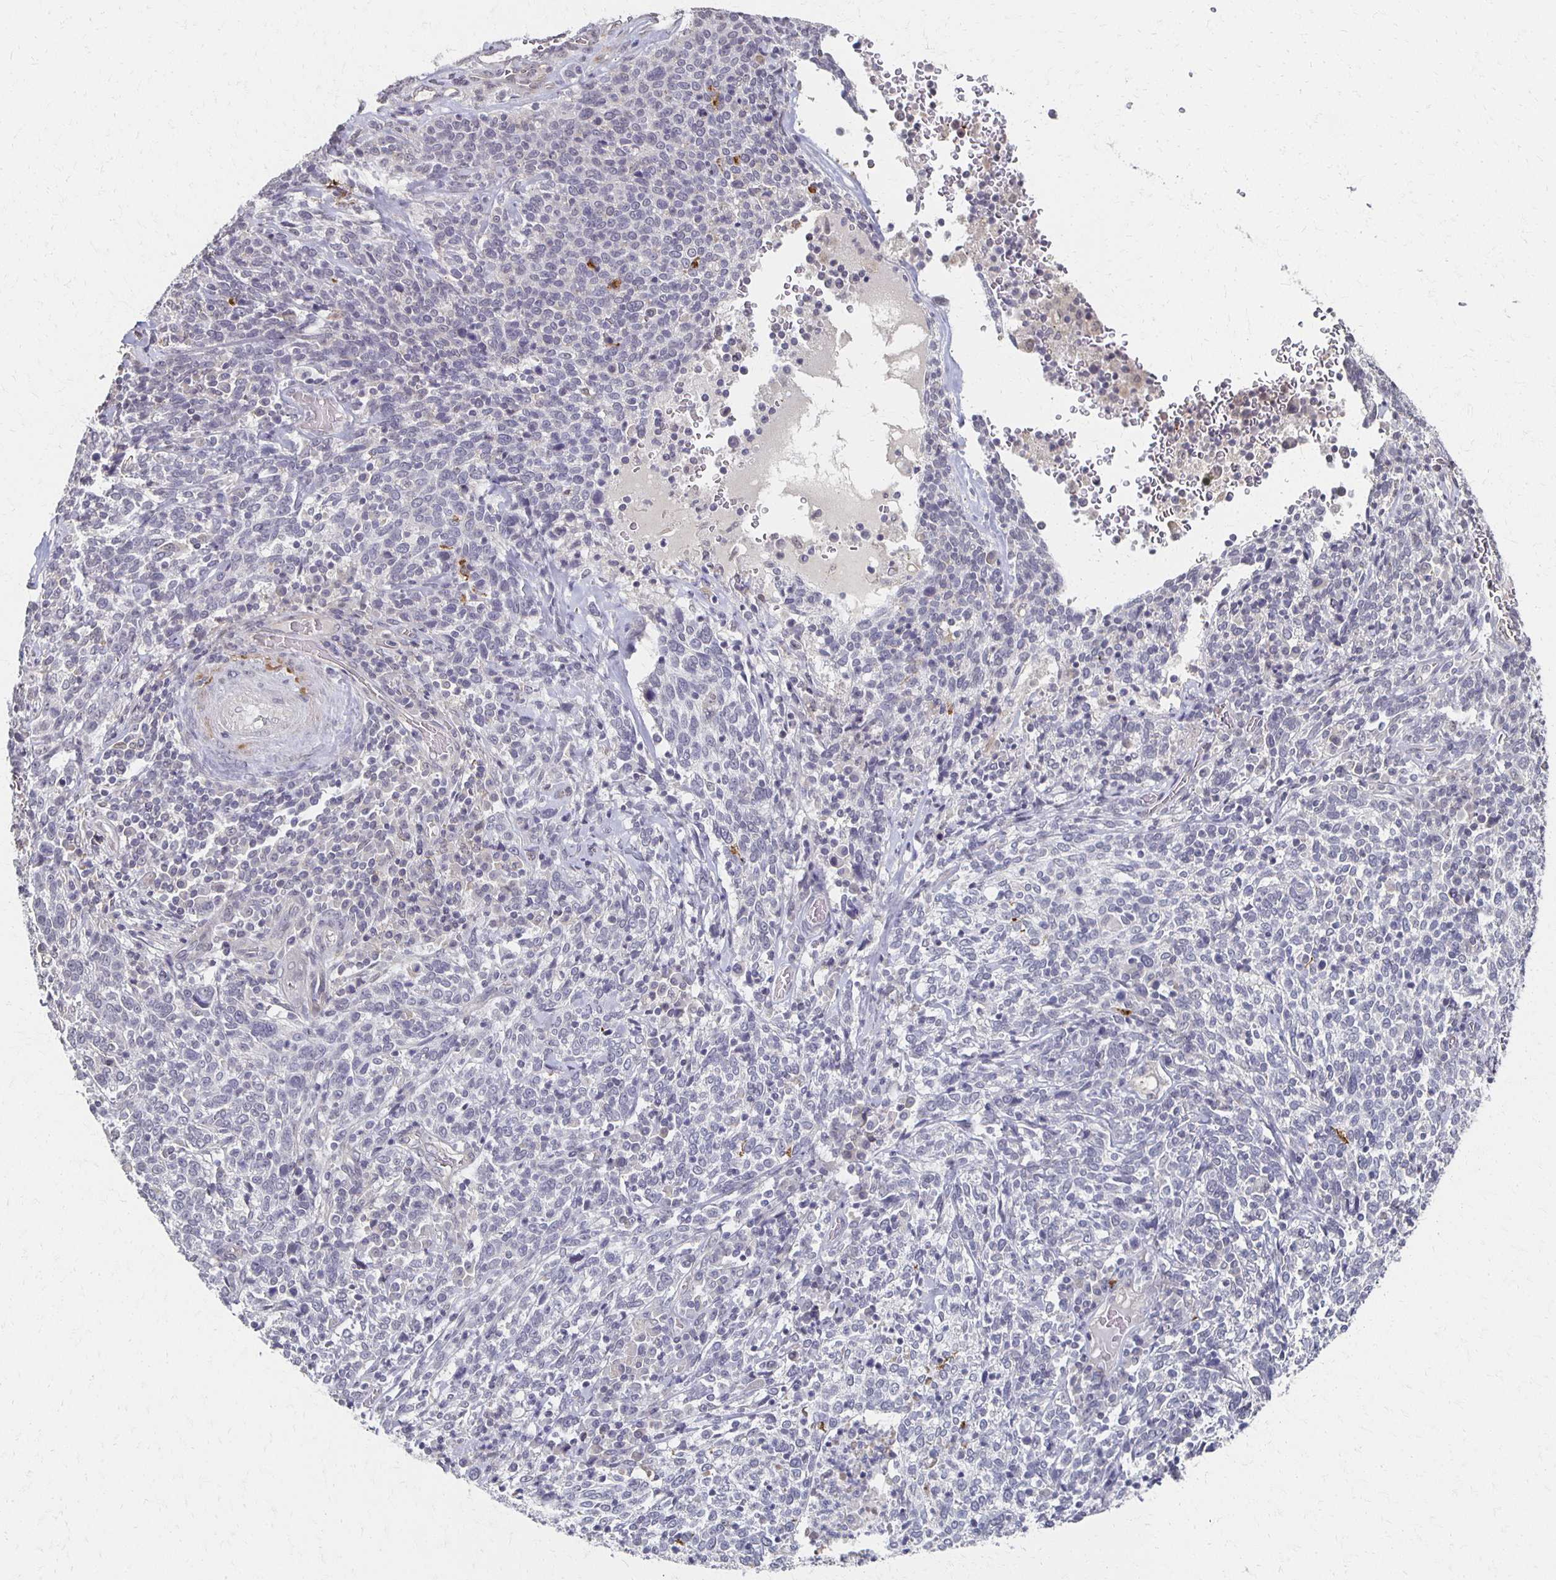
{"staining": {"intensity": "negative", "quantity": "none", "location": "none"}, "tissue": "cervical cancer", "cell_type": "Tumor cells", "image_type": "cancer", "snomed": [{"axis": "morphology", "description": "Squamous cell carcinoma, NOS"}, {"axis": "topography", "description": "Cervix"}], "caption": "Tumor cells are negative for protein expression in human cervical cancer (squamous cell carcinoma). (DAB immunohistochemistry (IHC), high magnification).", "gene": "DAB1", "patient": {"sex": "female", "age": 46}}